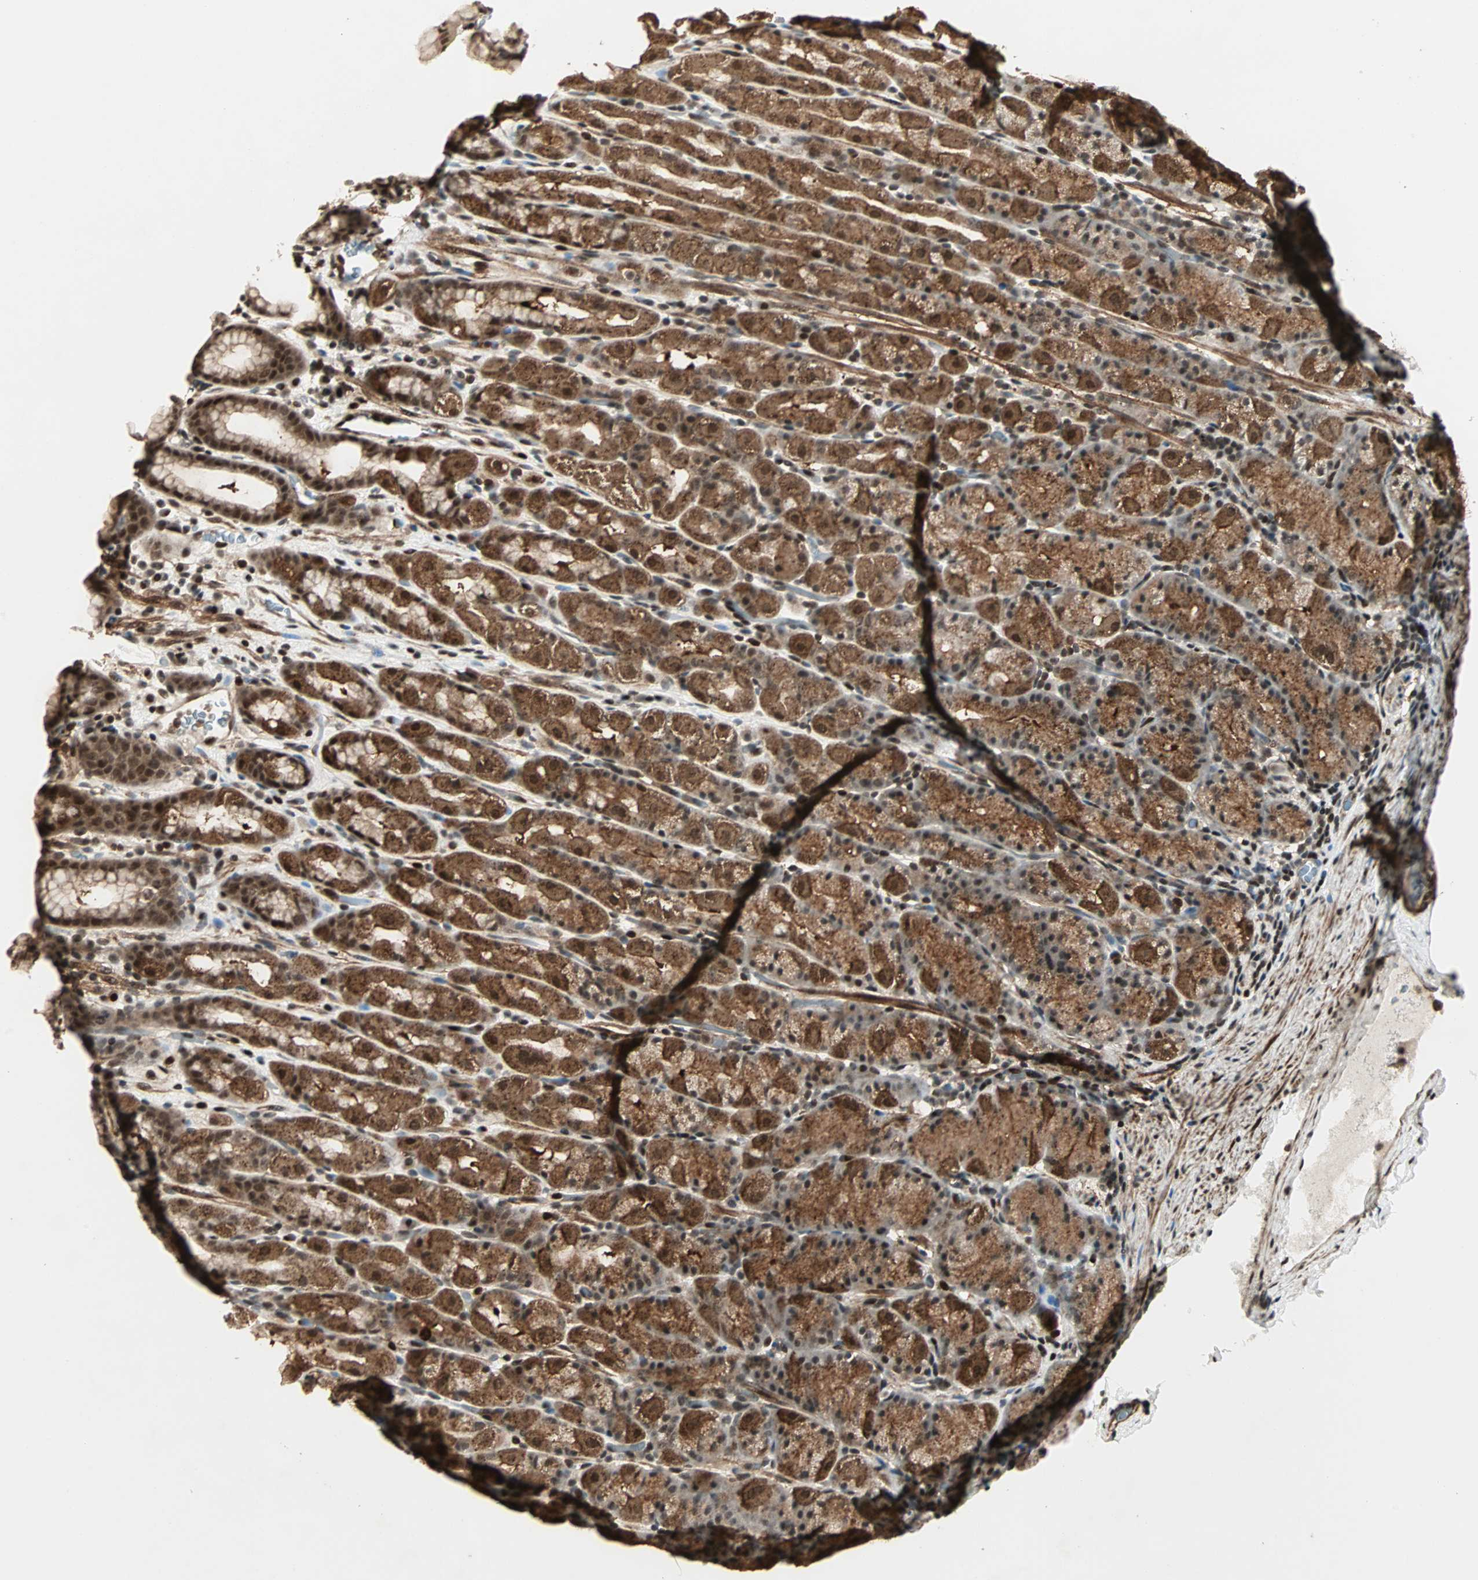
{"staining": {"intensity": "moderate", "quantity": ">75%", "location": "cytoplasmic/membranous"}, "tissue": "stomach", "cell_type": "Glandular cells", "image_type": "normal", "snomed": [{"axis": "morphology", "description": "Normal tissue, NOS"}, {"axis": "topography", "description": "Stomach, upper"}], "caption": "This is a histology image of immunohistochemistry (IHC) staining of unremarkable stomach, which shows moderate expression in the cytoplasmic/membranous of glandular cells.", "gene": "ZBED9", "patient": {"sex": "male", "age": 68}}